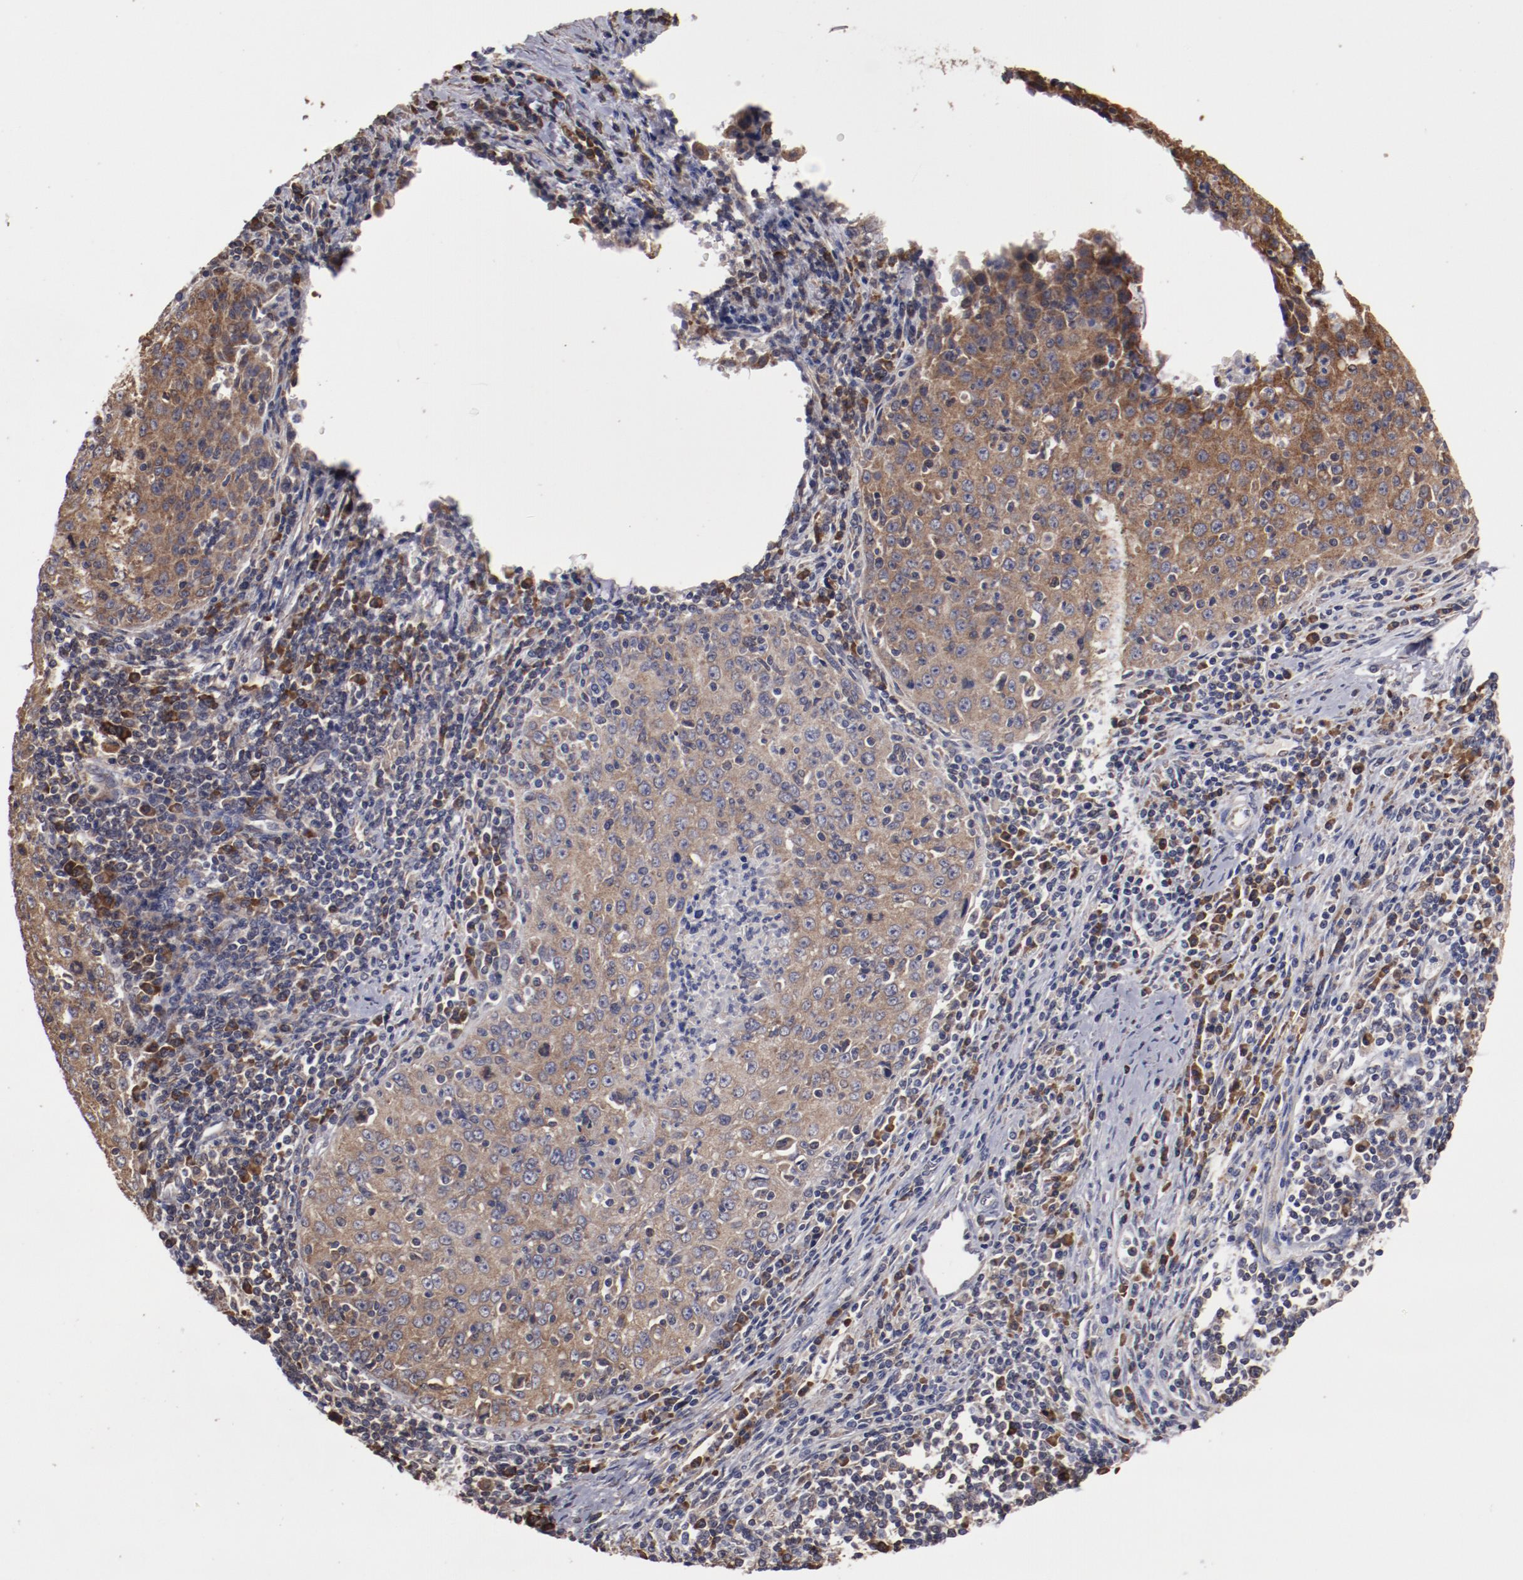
{"staining": {"intensity": "moderate", "quantity": ">75%", "location": "cytoplasmic/membranous"}, "tissue": "cervical cancer", "cell_type": "Tumor cells", "image_type": "cancer", "snomed": [{"axis": "morphology", "description": "Squamous cell carcinoma, NOS"}, {"axis": "topography", "description": "Cervix"}], "caption": "Brown immunohistochemical staining in human cervical cancer reveals moderate cytoplasmic/membranous positivity in about >75% of tumor cells.", "gene": "RPS4Y1", "patient": {"sex": "female", "age": 27}}